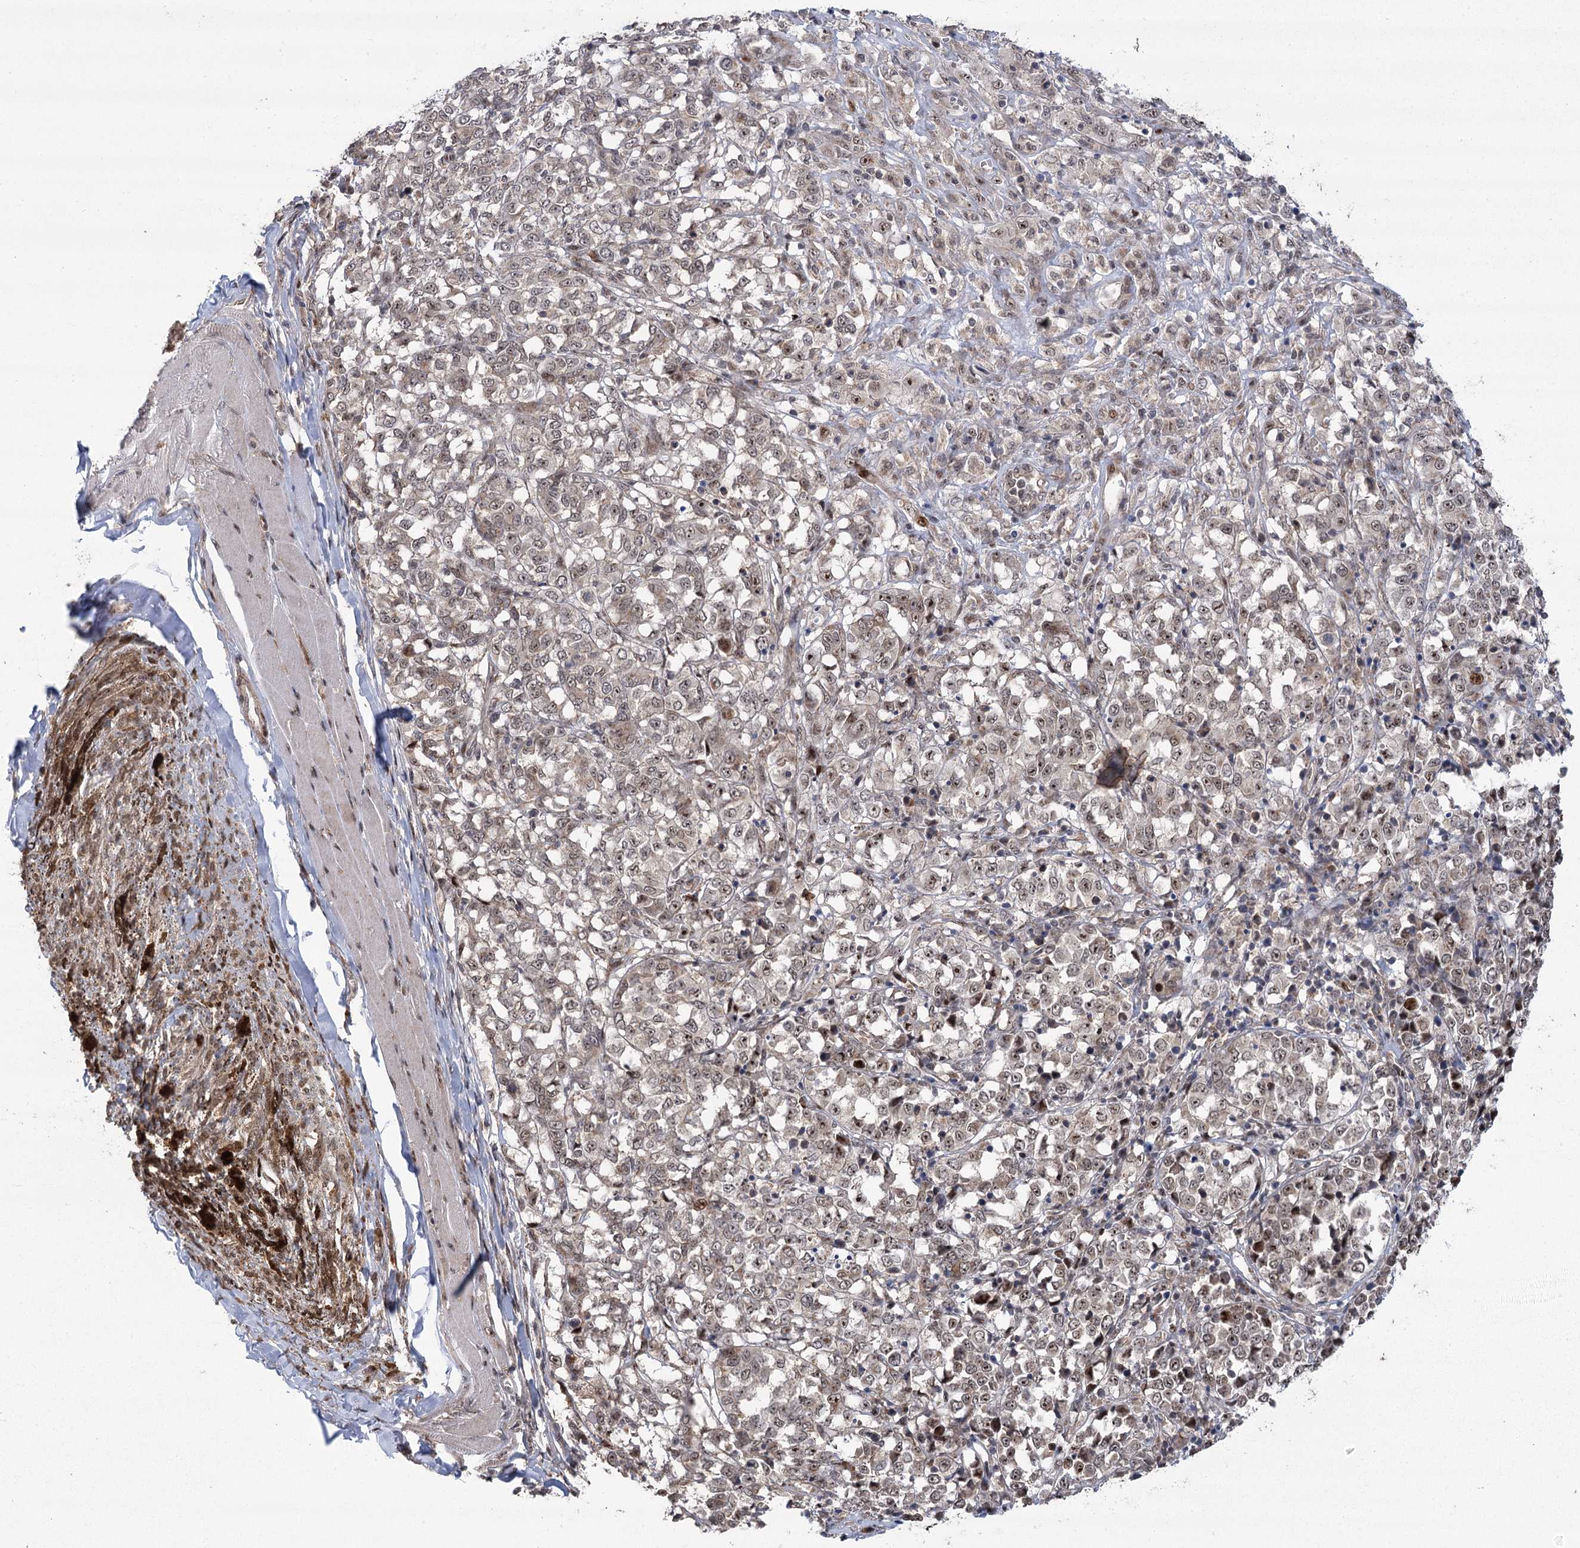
{"staining": {"intensity": "weak", "quantity": ">75%", "location": "nuclear"}, "tissue": "melanoma", "cell_type": "Tumor cells", "image_type": "cancer", "snomed": [{"axis": "morphology", "description": "Malignant melanoma, NOS"}, {"axis": "topography", "description": "Skin"}], "caption": "Malignant melanoma stained for a protein reveals weak nuclear positivity in tumor cells.", "gene": "PARM1", "patient": {"sex": "female", "age": 72}}